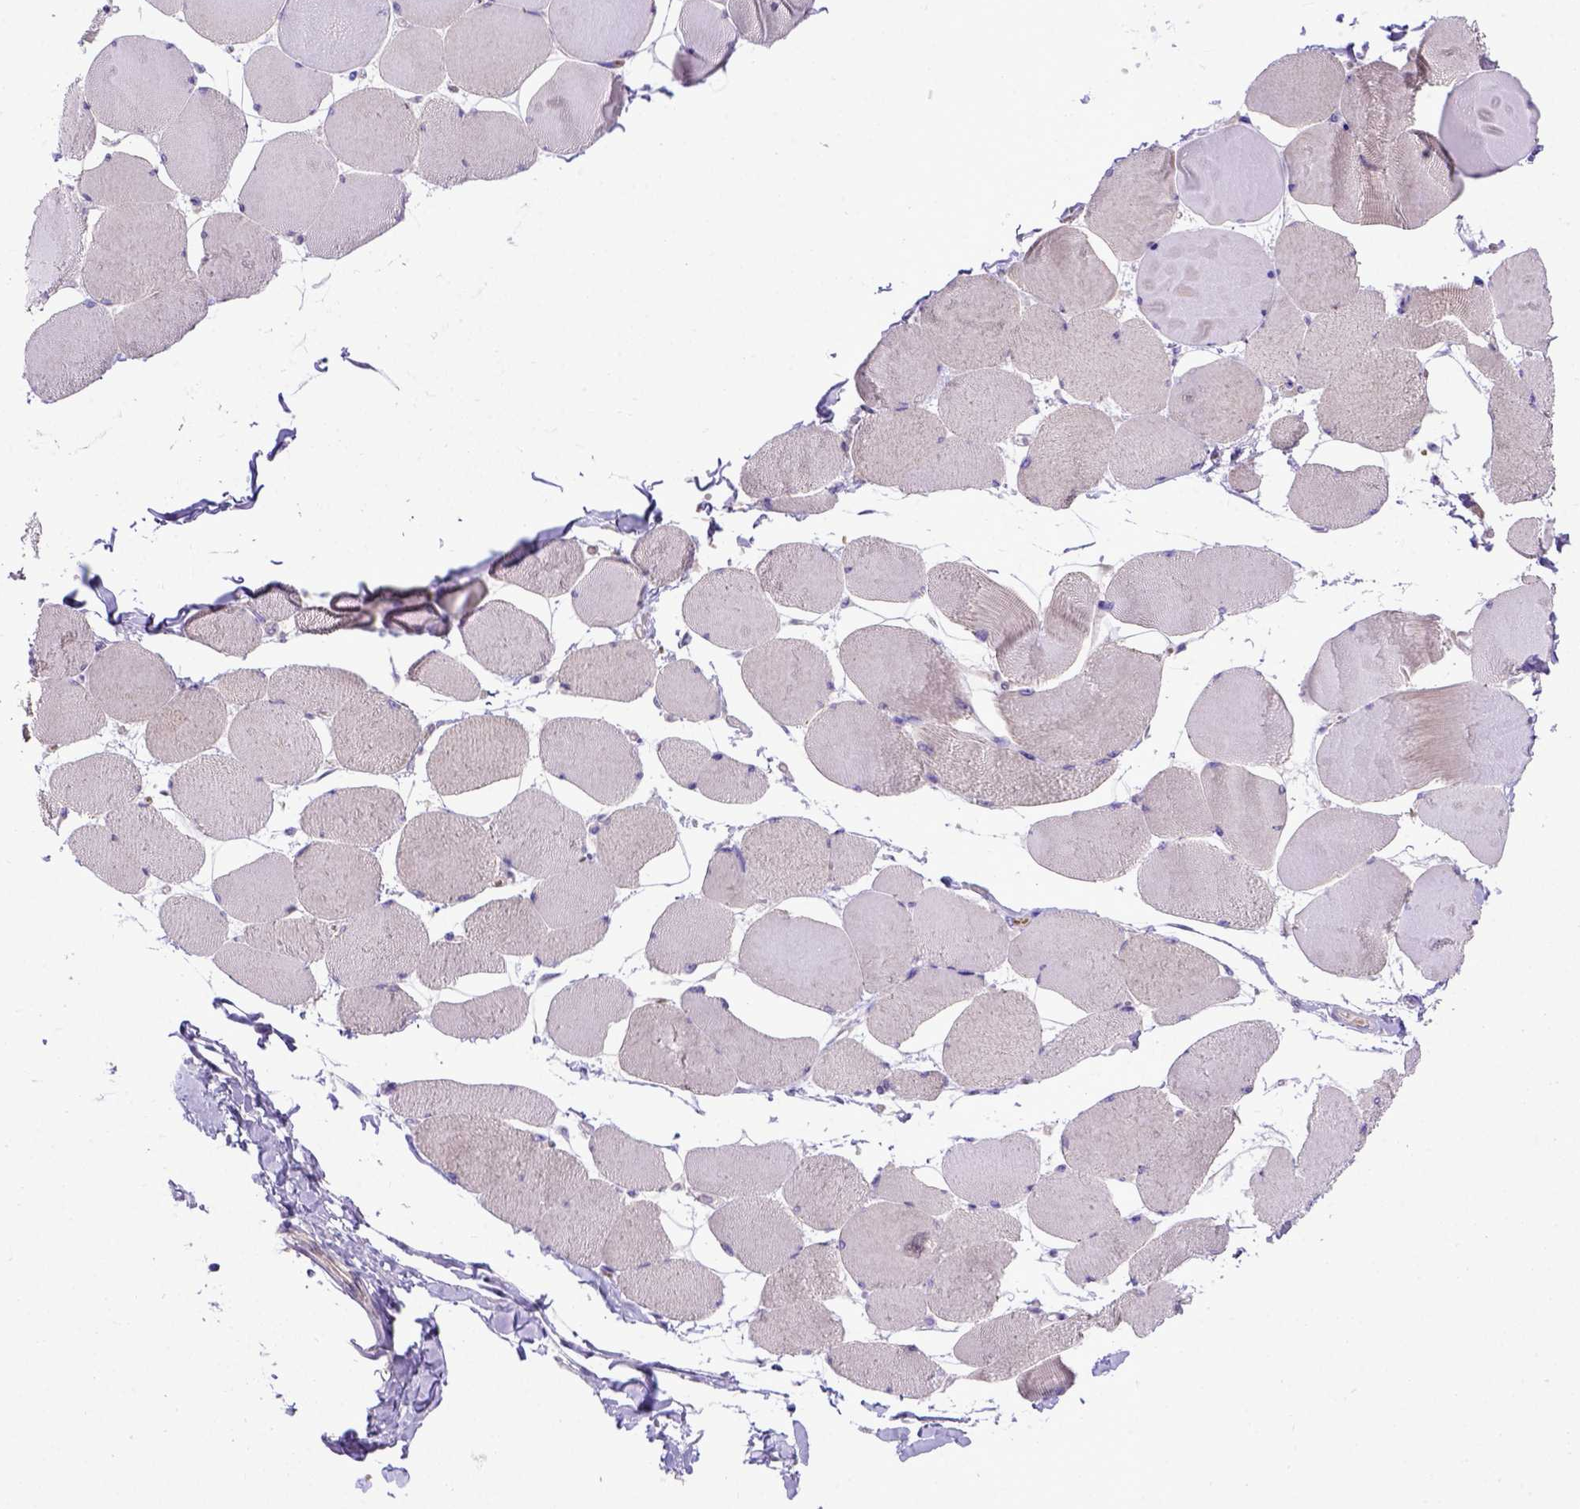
{"staining": {"intensity": "negative", "quantity": "none", "location": "none"}, "tissue": "skeletal muscle", "cell_type": "Myocytes", "image_type": "normal", "snomed": [{"axis": "morphology", "description": "Normal tissue, NOS"}, {"axis": "topography", "description": "Skeletal muscle"}], "caption": "This is a micrograph of IHC staining of normal skeletal muscle, which shows no positivity in myocytes.", "gene": "ADAM12", "patient": {"sex": "female", "age": 75}}